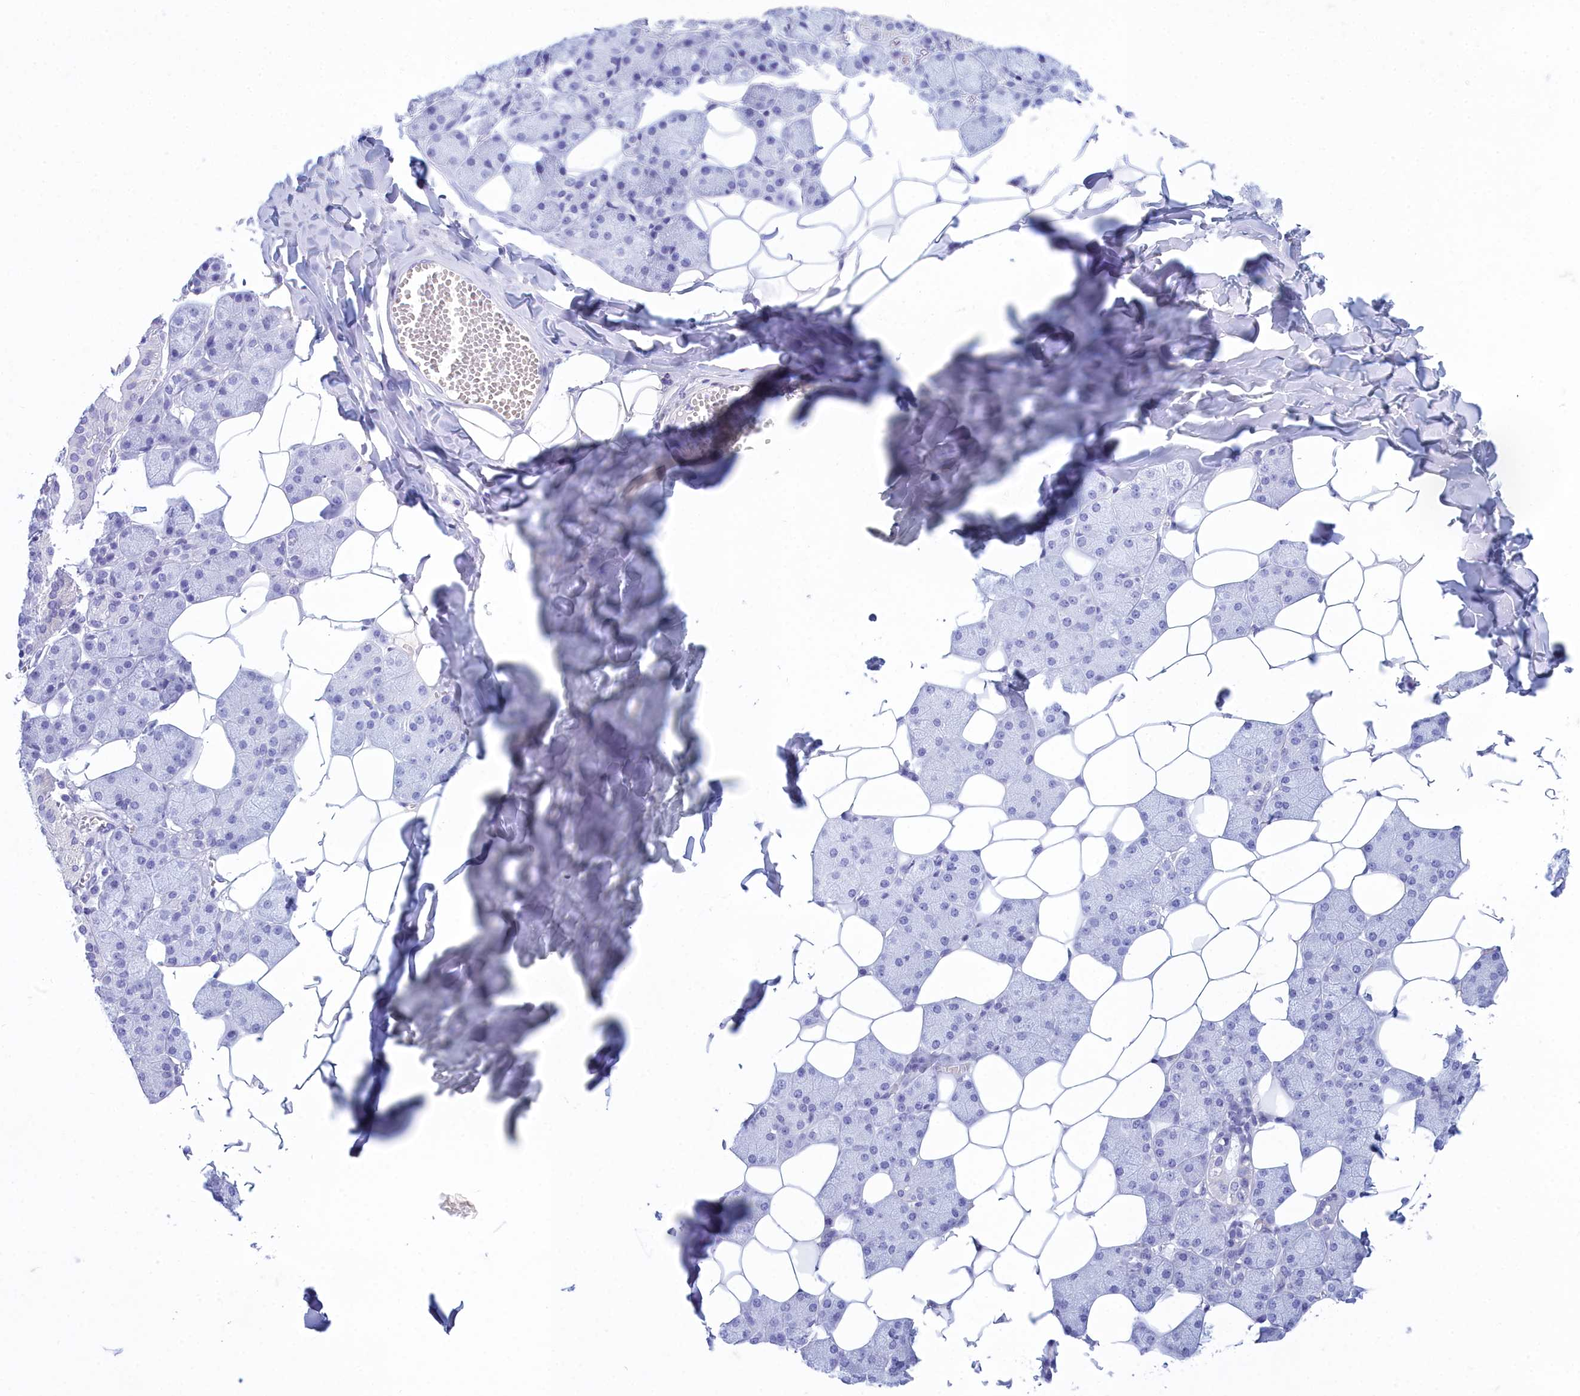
{"staining": {"intensity": "negative", "quantity": "none", "location": "none"}, "tissue": "salivary gland", "cell_type": "Glandular cells", "image_type": "normal", "snomed": [{"axis": "morphology", "description": "Normal tissue, NOS"}, {"axis": "topography", "description": "Salivary gland"}], "caption": "Glandular cells are negative for protein expression in normal human salivary gland. The staining was performed using DAB to visualize the protein expression in brown, while the nuclei were stained in blue with hematoxylin (Magnification: 20x).", "gene": "TMEM97", "patient": {"sex": "female", "age": 33}}